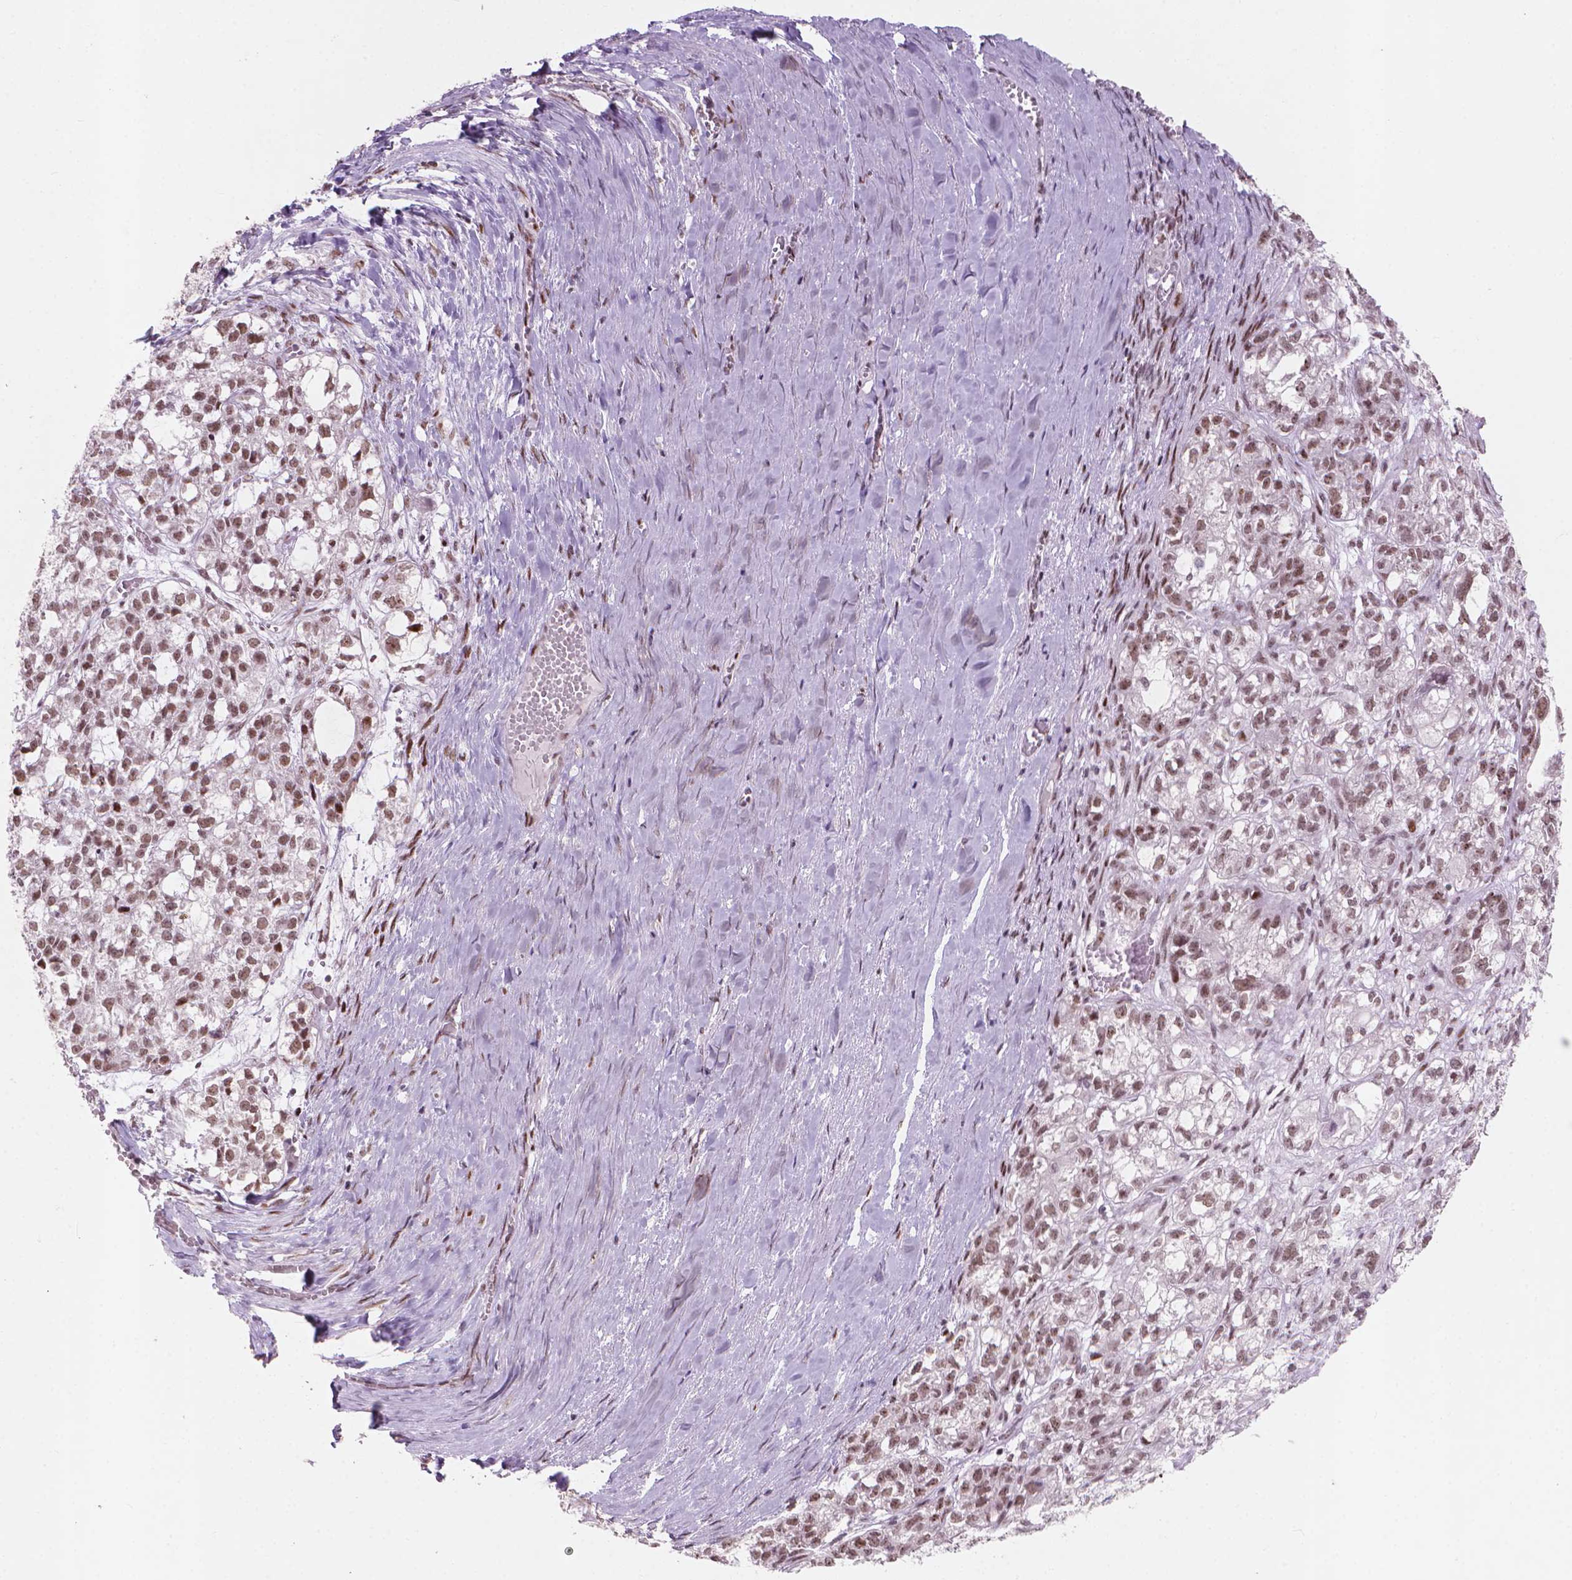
{"staining": {"intensity": "moderate", "quantity": ">75%", "location": "nuclear"}, "tissue": "ovarian cancer", "cell_type": "Tumor cells", "image_type": "cancer", "snomed": [{"axis": "morphology", "description": "Carcinoma, endometroid"}, {"axis": "topography", "description": "Ovary"}], "caption": "This is a histology image of immunohistochemistry (IHC) staining of endometroid carcinoma (ovarian), which shows moderate expression in the nuclear of tumor cells.", "gene": "HES7", "patient": {"sex": "female", "age": 64}}